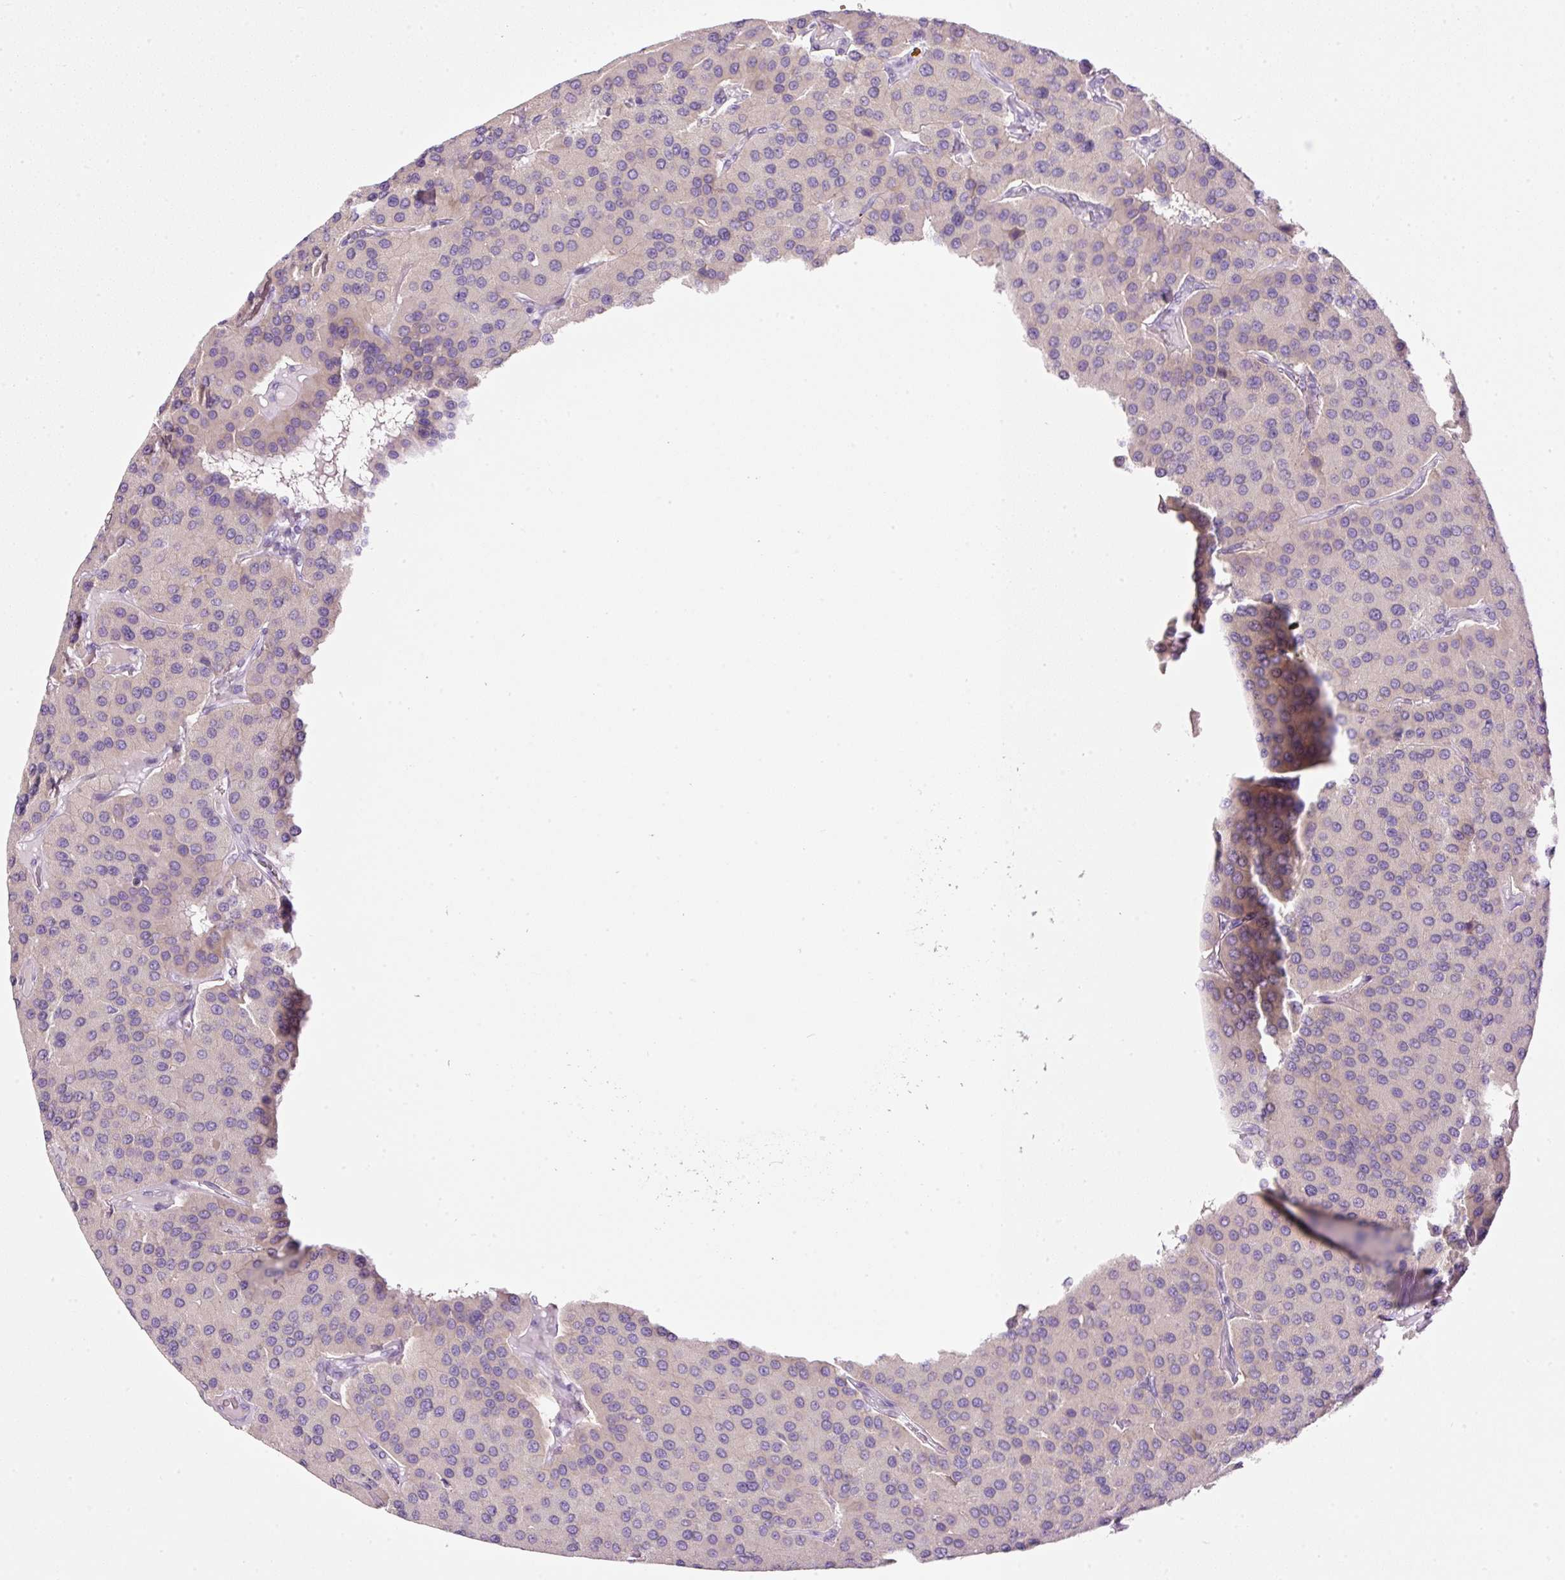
{"staining": {"intensity": "negative", "quantity": "none", "location": "none"}, "tissue": "parathyroid gland", "cell_type": "Glandular cells", "image_type": "normal", "snomed": [{"axis": "morphology", "description": "Normal tissue, NOS"}, {"axis": "morphology", "description": "Adenoma, NOS"}, {"axis": "topography", "description": "Parathyroid gland"}], "caption": "The micrograph shows no staining of glandular cells in normal parathyroid gland.", "gene": "SRC", "patient": {"sex": "female", "age": 86}}